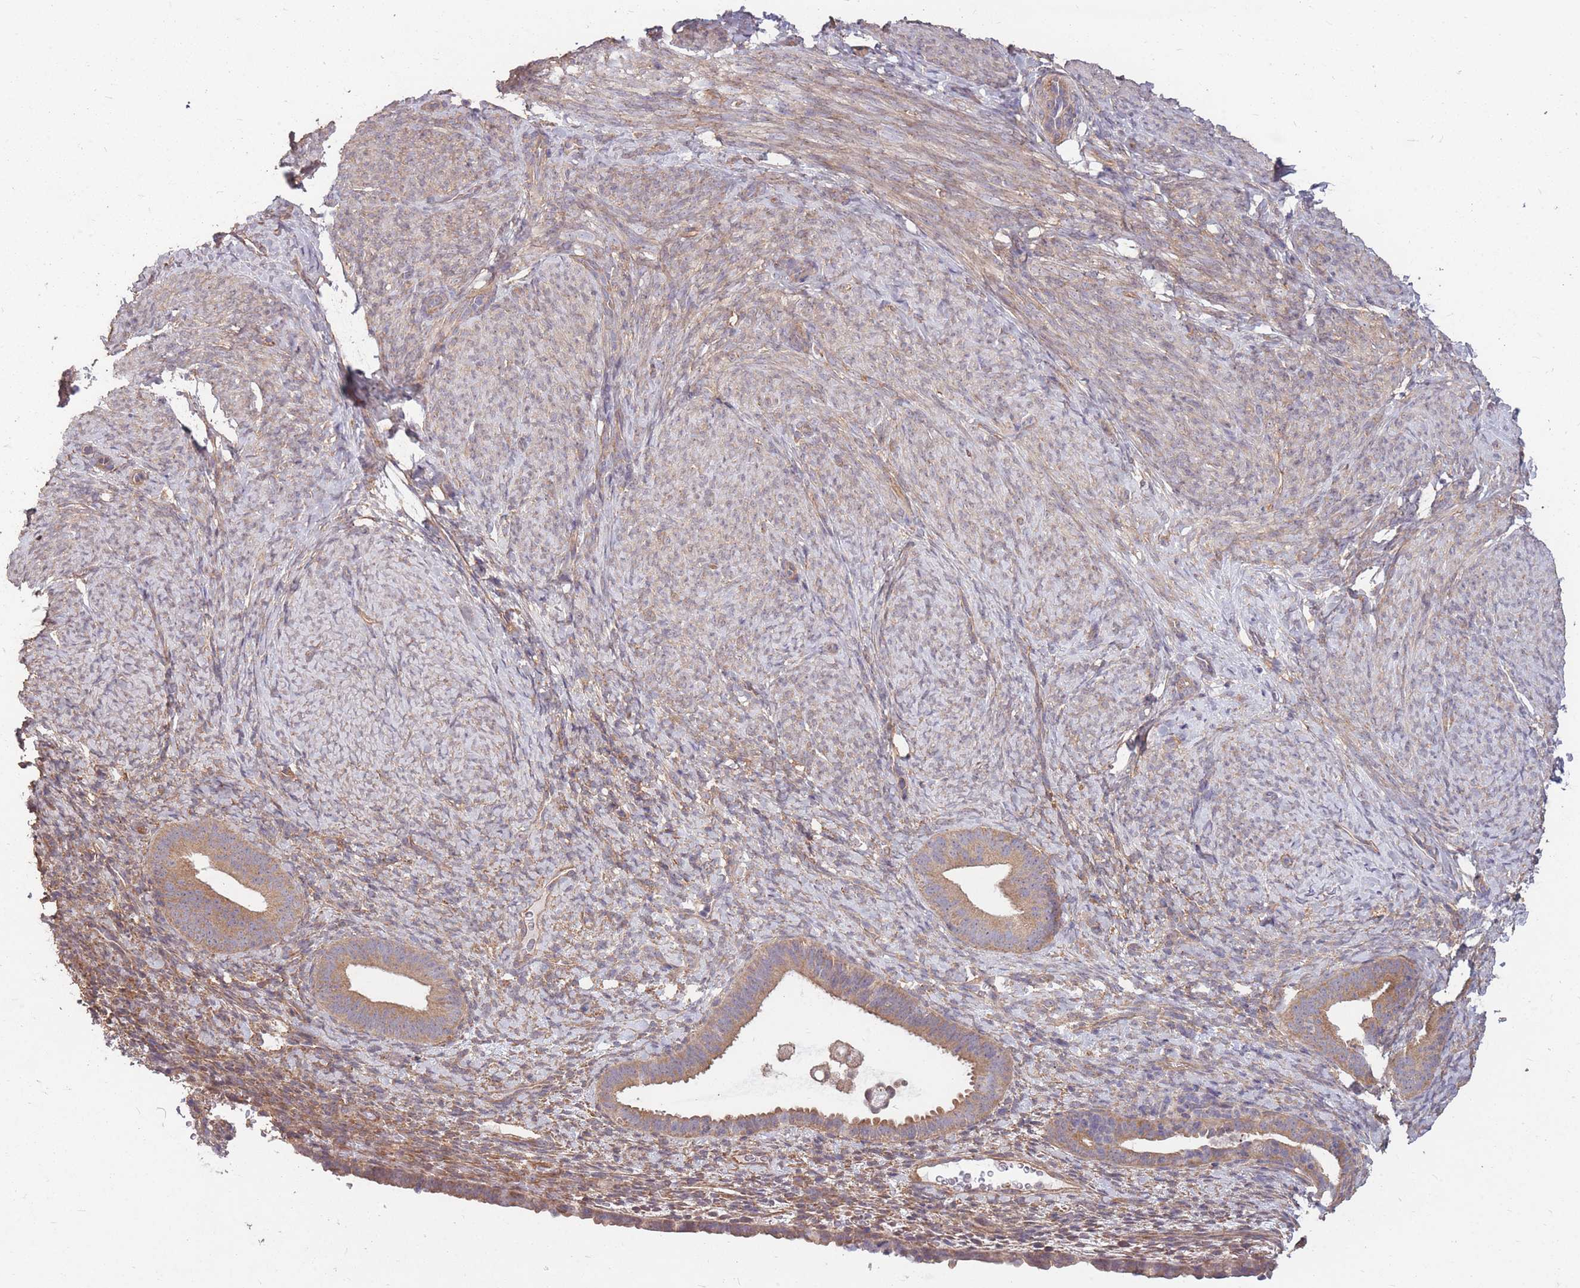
{"staining": {"intensity": "weak", "quantity": "25%-75%", "location": "cytoplasmic/membranous"}, "tissue": "endometrium", "cell_type": "Cells in endometrial stroma", "image_type": "normal", "snomed": [{"axis": "morphology", "description": "Normal tissue, NOS"}, {"axis": "topography", "description": "Endometrium"}], "caption": "This is an image of immunohistochemistry (IHC) staining of normal endometrium, which shows weak staining in the cytoplasmic/membranous of cells in endometrial stroma.", "gene": "DYNC1LI2", "patient": {"sex": "female", "age": 65}}